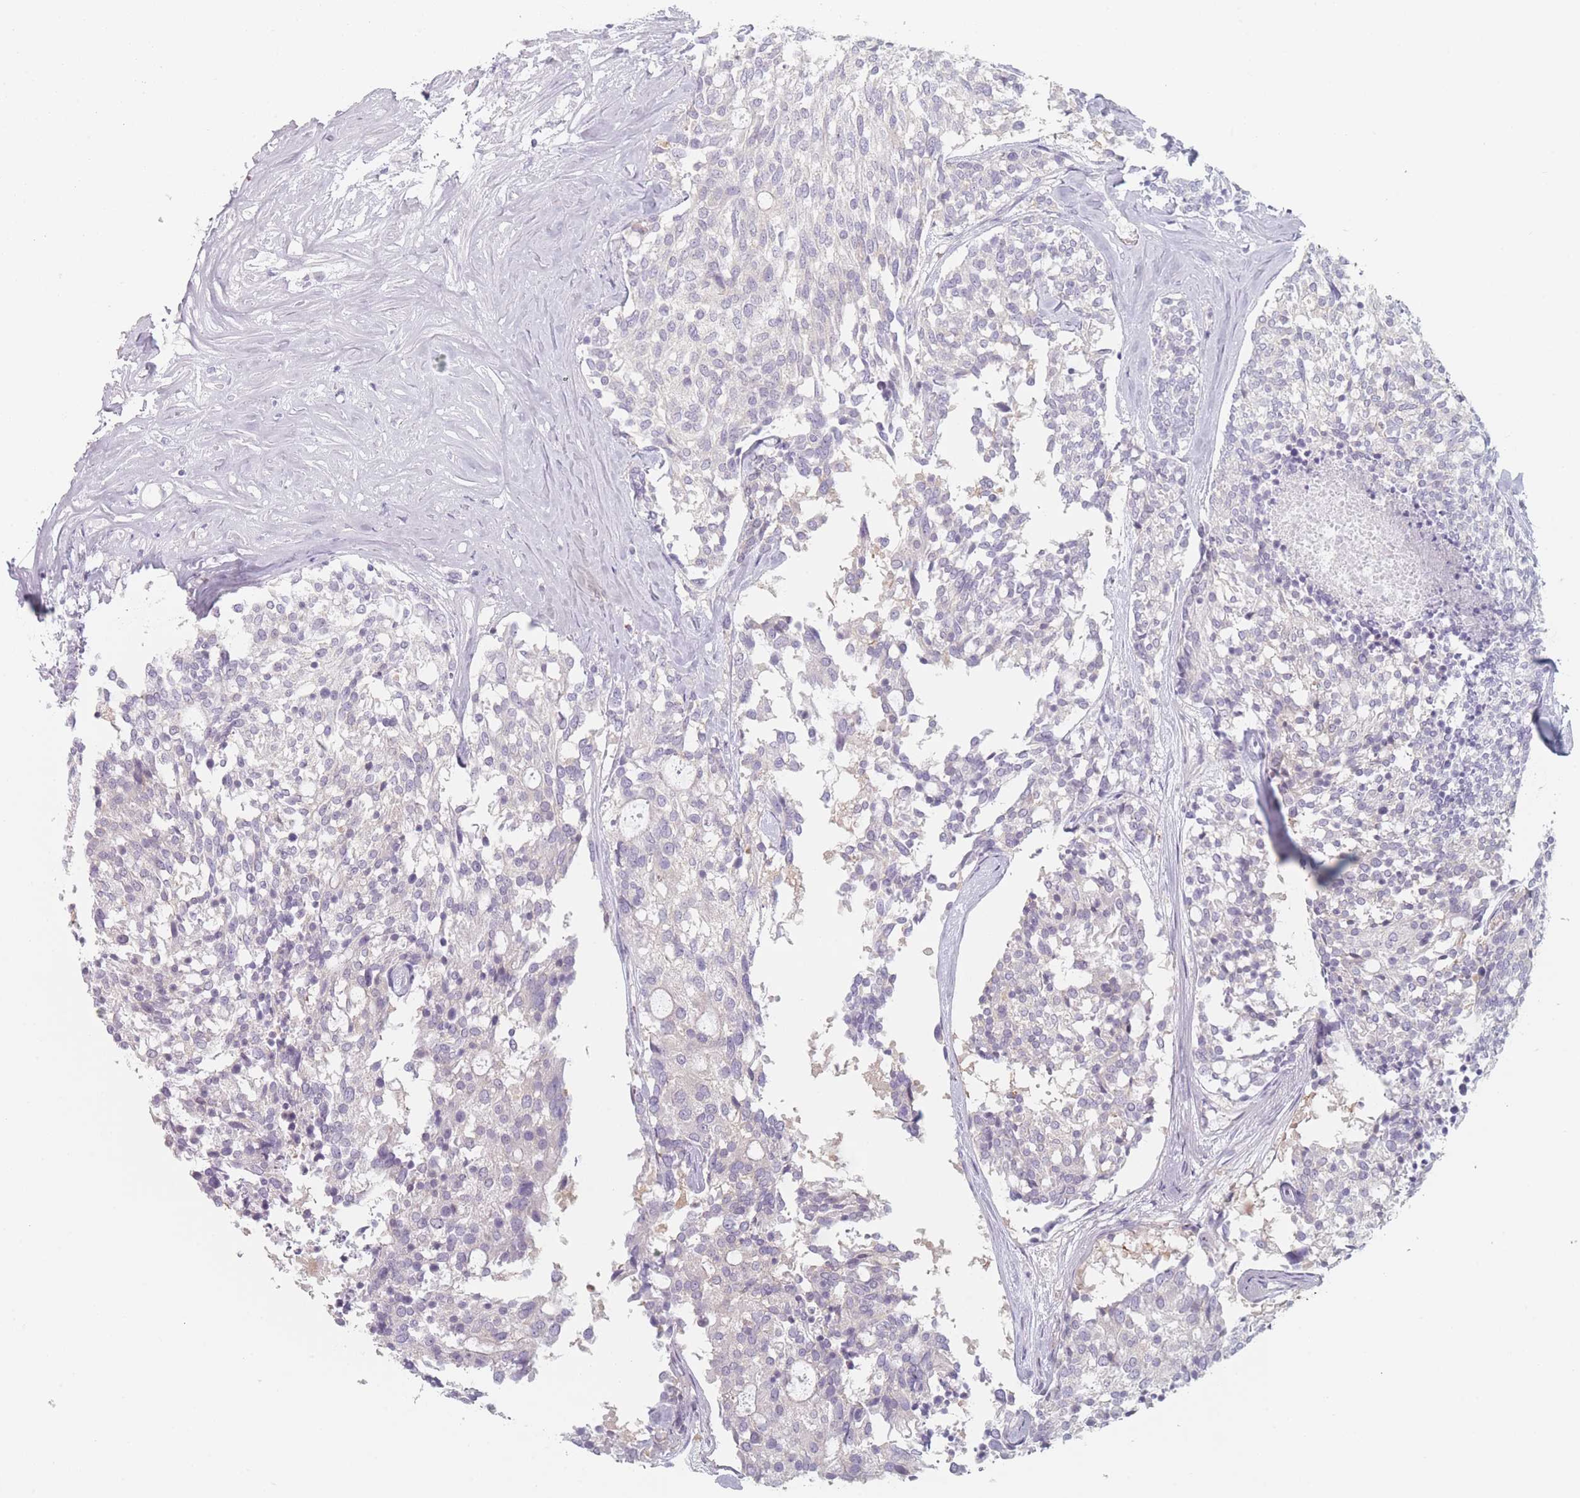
{"staining": {"intensity": "negative", "quantity": "none", "location": "none"}, "tissue": "carcinoid", "cell_type": "Tumor cells", "image_type": "cancer", "snomed": [{"axis": "morphology", "description": "Carcinoid, malignant, NOS"}, {"axis": "topography", "description": "Pancreas"}], "caption": "Human carcinoid stained for a protein using immunohistochemistry (IHC) demonstrates no expression in tumor cells.", "gene": "RNF4", "patient": {"sex": "female", "age": 54}}